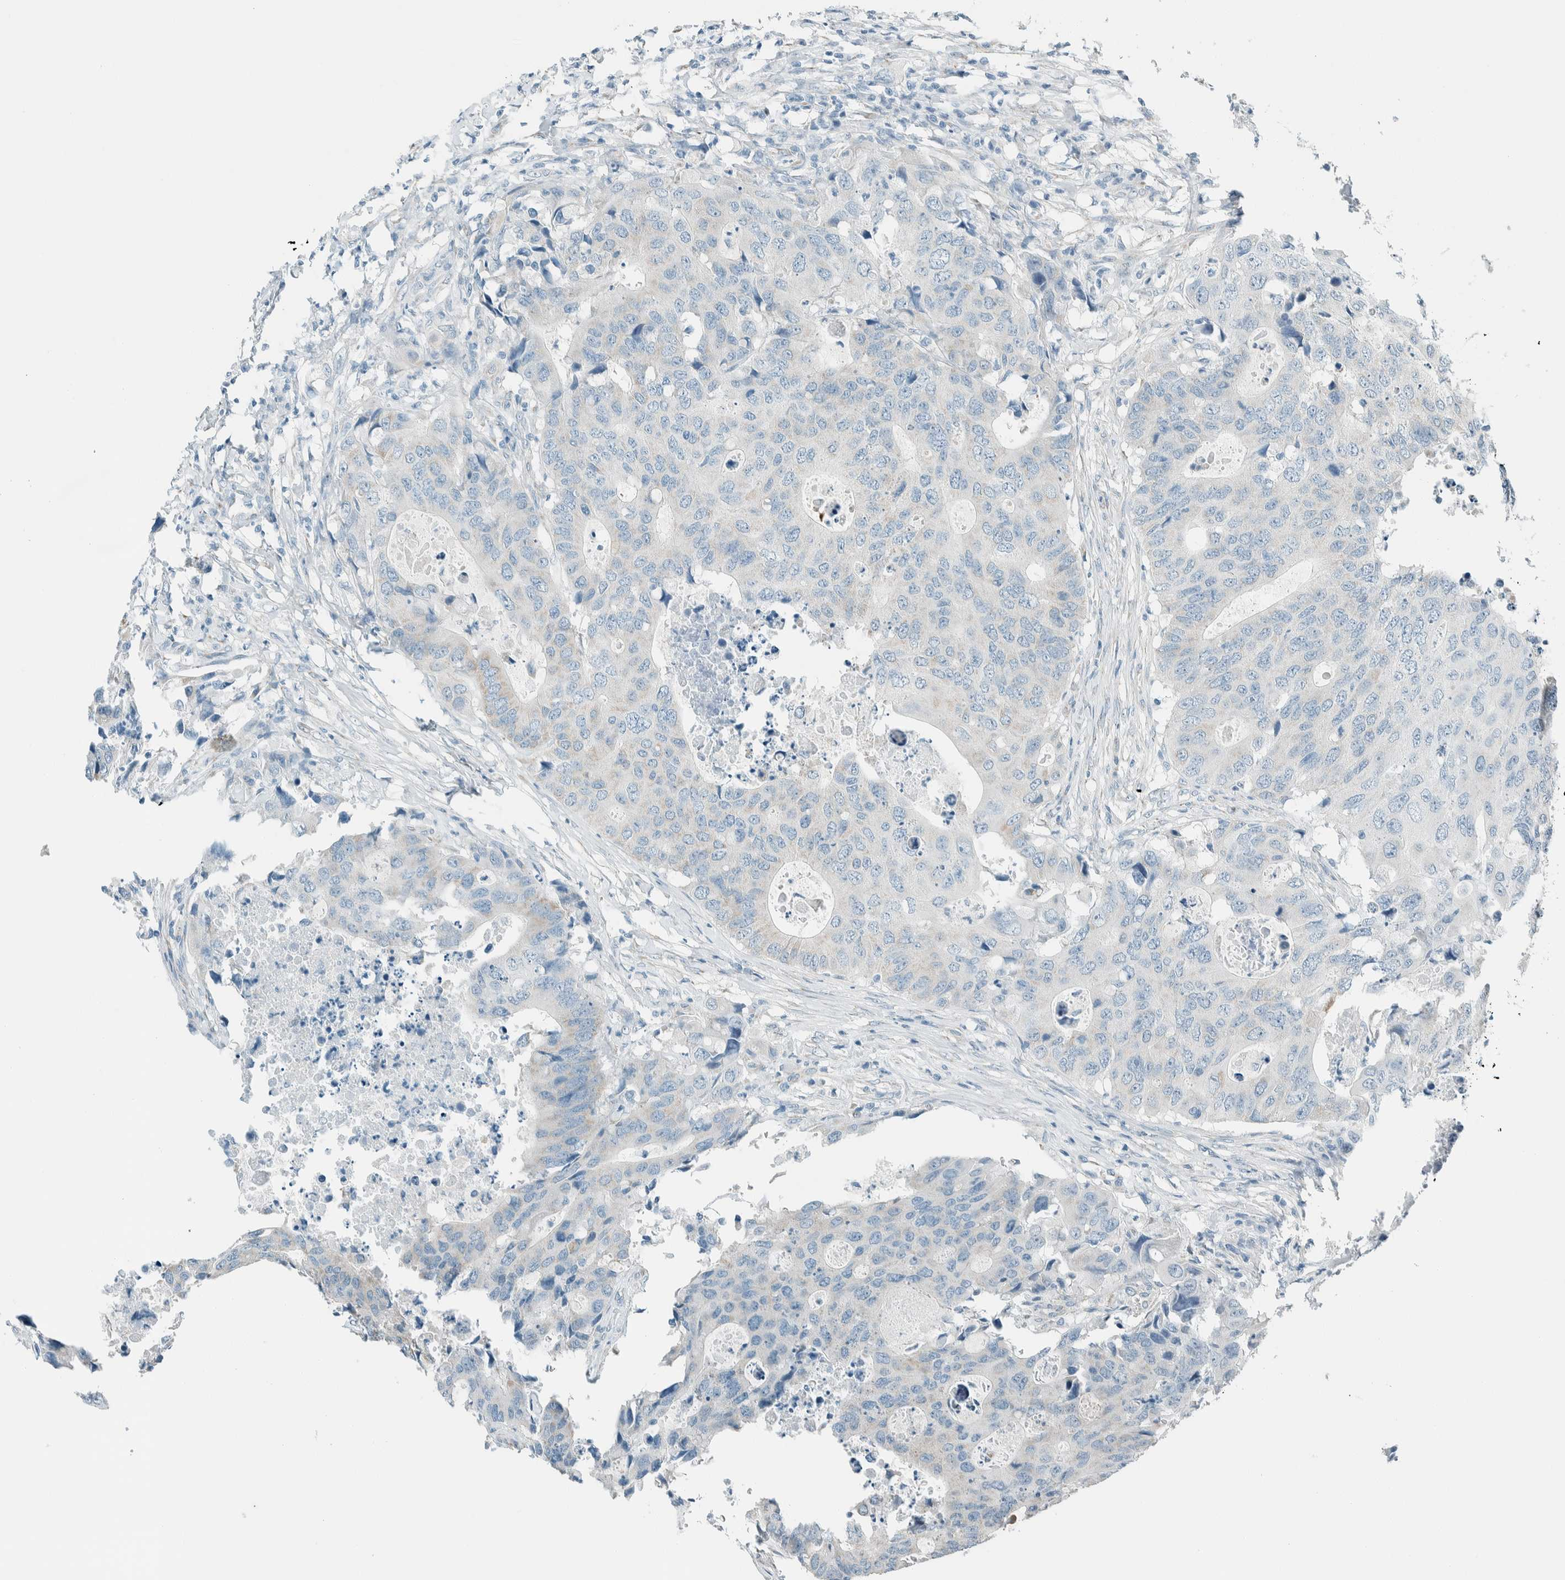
{"staining": {"intensity": "negative", "quantity": "none", "location": "none"}, "tissue": "colorectal cancer", "cell_type": "Tumor cells", "image_type": "cancer", "snomed": [{"axis": "morphology", "description": "Adenocarcinoma, NOS"}, {"axis": "topography", "description": "Colon"}], "caption": "Protein analysis of adenocarcinoma (colorectal) displays no significant positivity in tumor cells. (Brightfield microscopy of DAB immunohistochemistry at high magnification).", "gene": "ALDH7A1", "patient": {"sex": "male", "age": 71}}